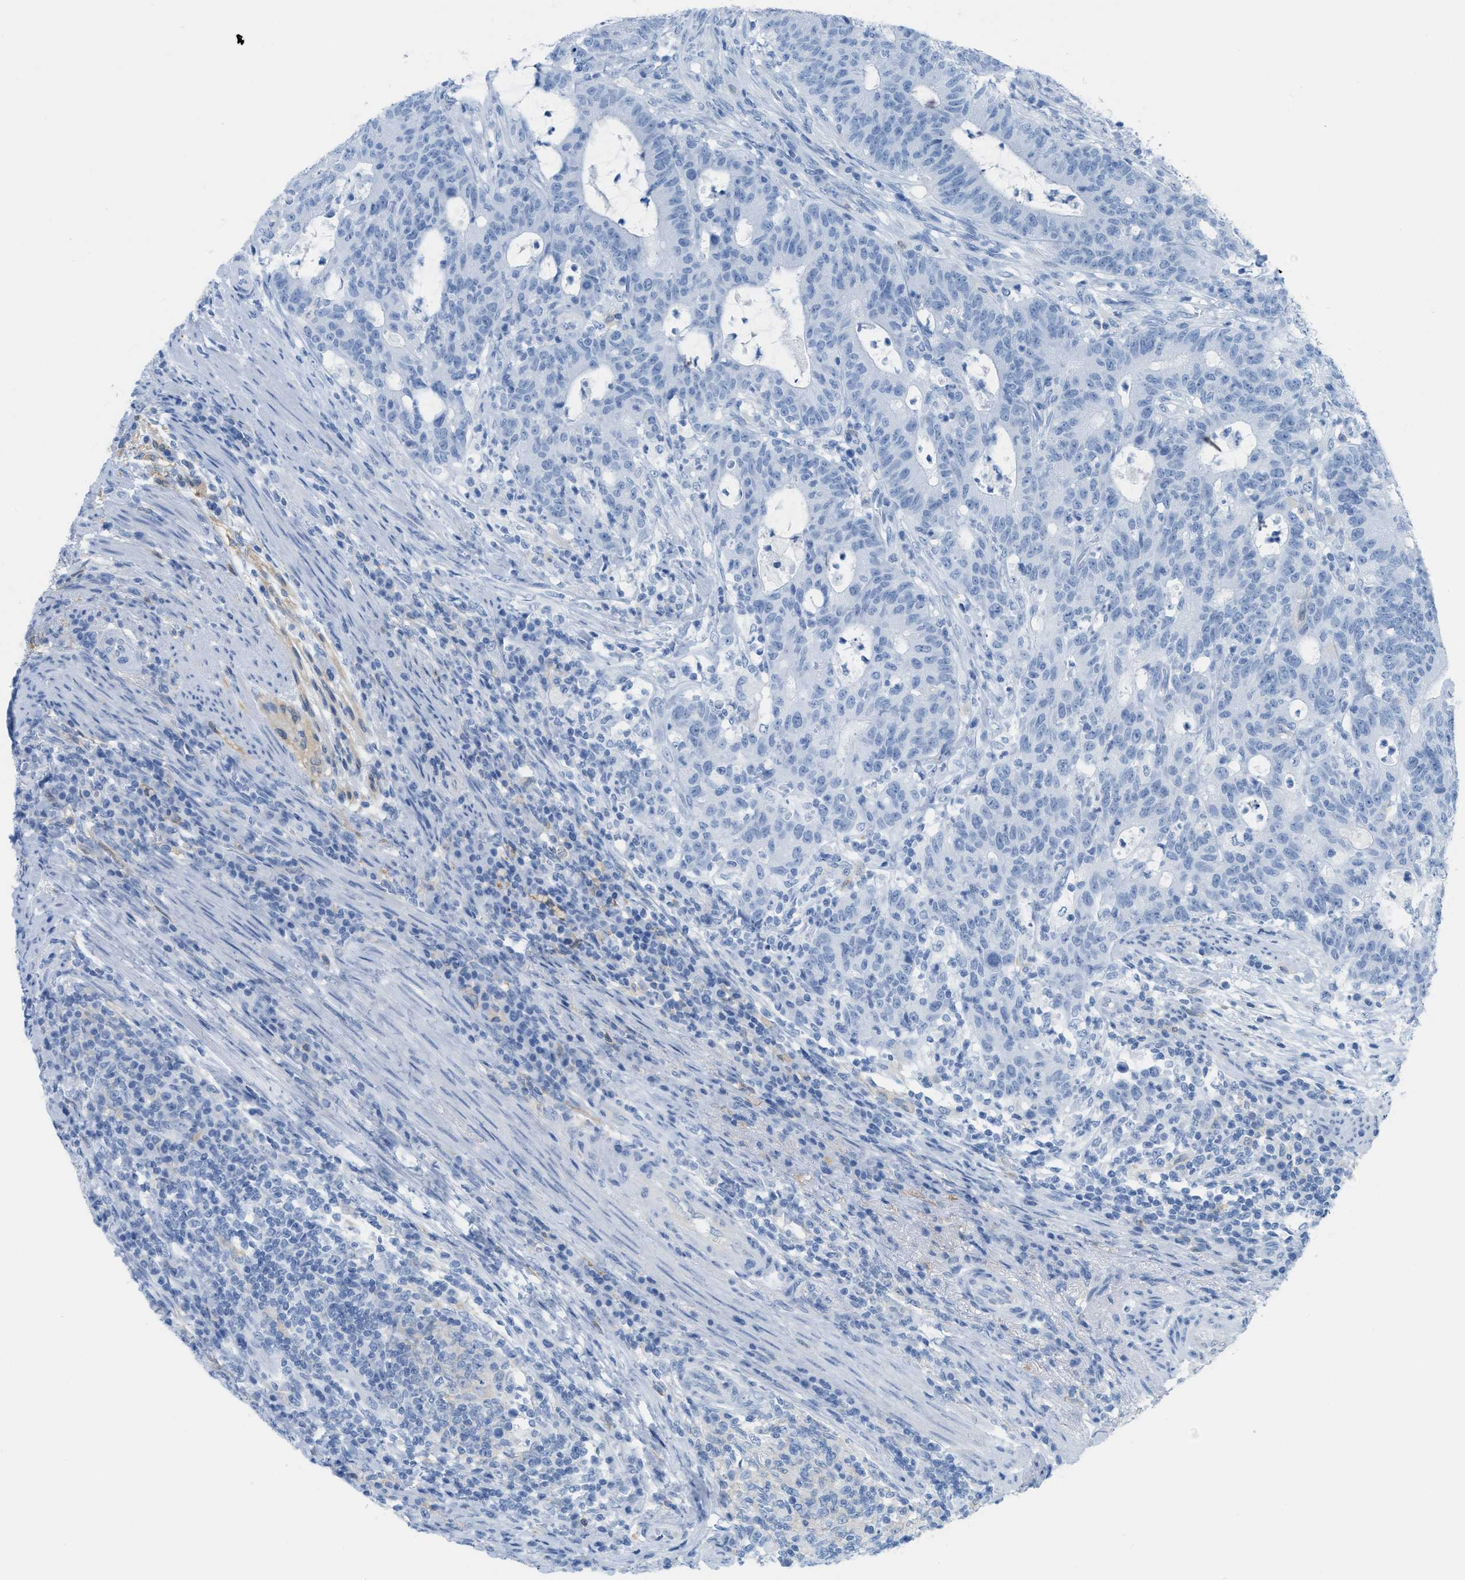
{"staining": {"intensity": "negative", "quantity": "none", "location": "none"}, "tissue": "colorectal cancer", "cell_type": "Tumor cells", "image_type": "cancer", "snomed": [{"axis": "morphology", "description": "Normal tissue, NOS"}, {"axis": "morphology", "description": "Adenocarcinoma, NOS"}, {"axis": "topography", "description": "Colon"}], "caption": "A high-resolution micrograph shows IHC staining of colorectal adenocarcinoma, which exhibits no significant staining in tumor cells.", "gene": "ASGR1", "patient": {"sex": "female", "age": 75}}